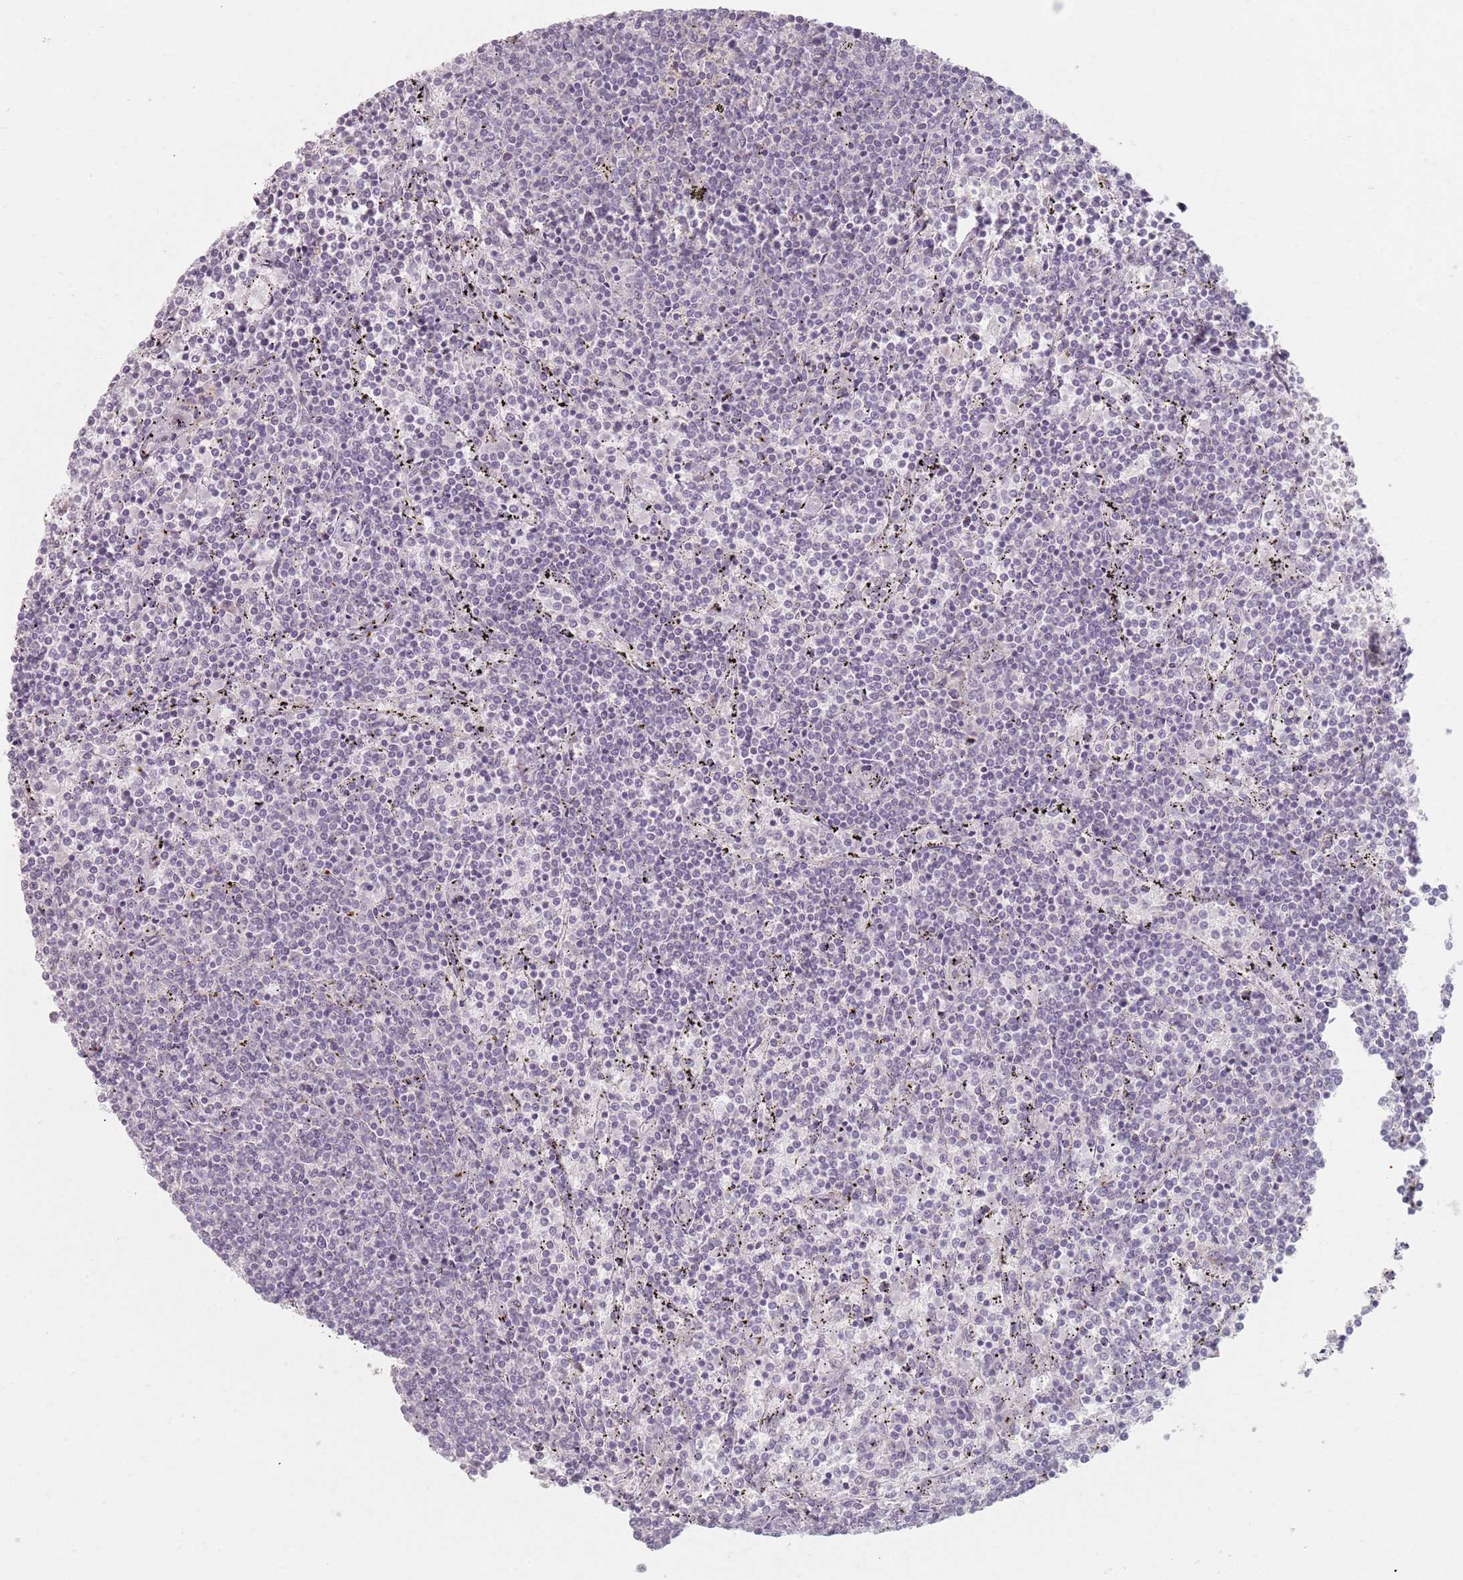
{"staining": {"intensity": "negative", "quantity": "none", "location": "none"}, "tissue": "lymphoma", "cell_type": "Tumor cells", "image_type": "cancer", "snomed": [{"axis": "morphology", "description": "Malignant lymphoma, non-Hodgkin's type, Low grade"}, {"axis": "topography", "description": "Spleen"}], "caption": "High magnification brightfield microscopy of lymphoma stained with DAB (3,3'-diaminobenzidine) (brown) and counterstained with hematoxylin (blue): tumor cells show no significant expression.", "gene": "PKD2L2", "patient": {"sex": "female", "age": 50}}